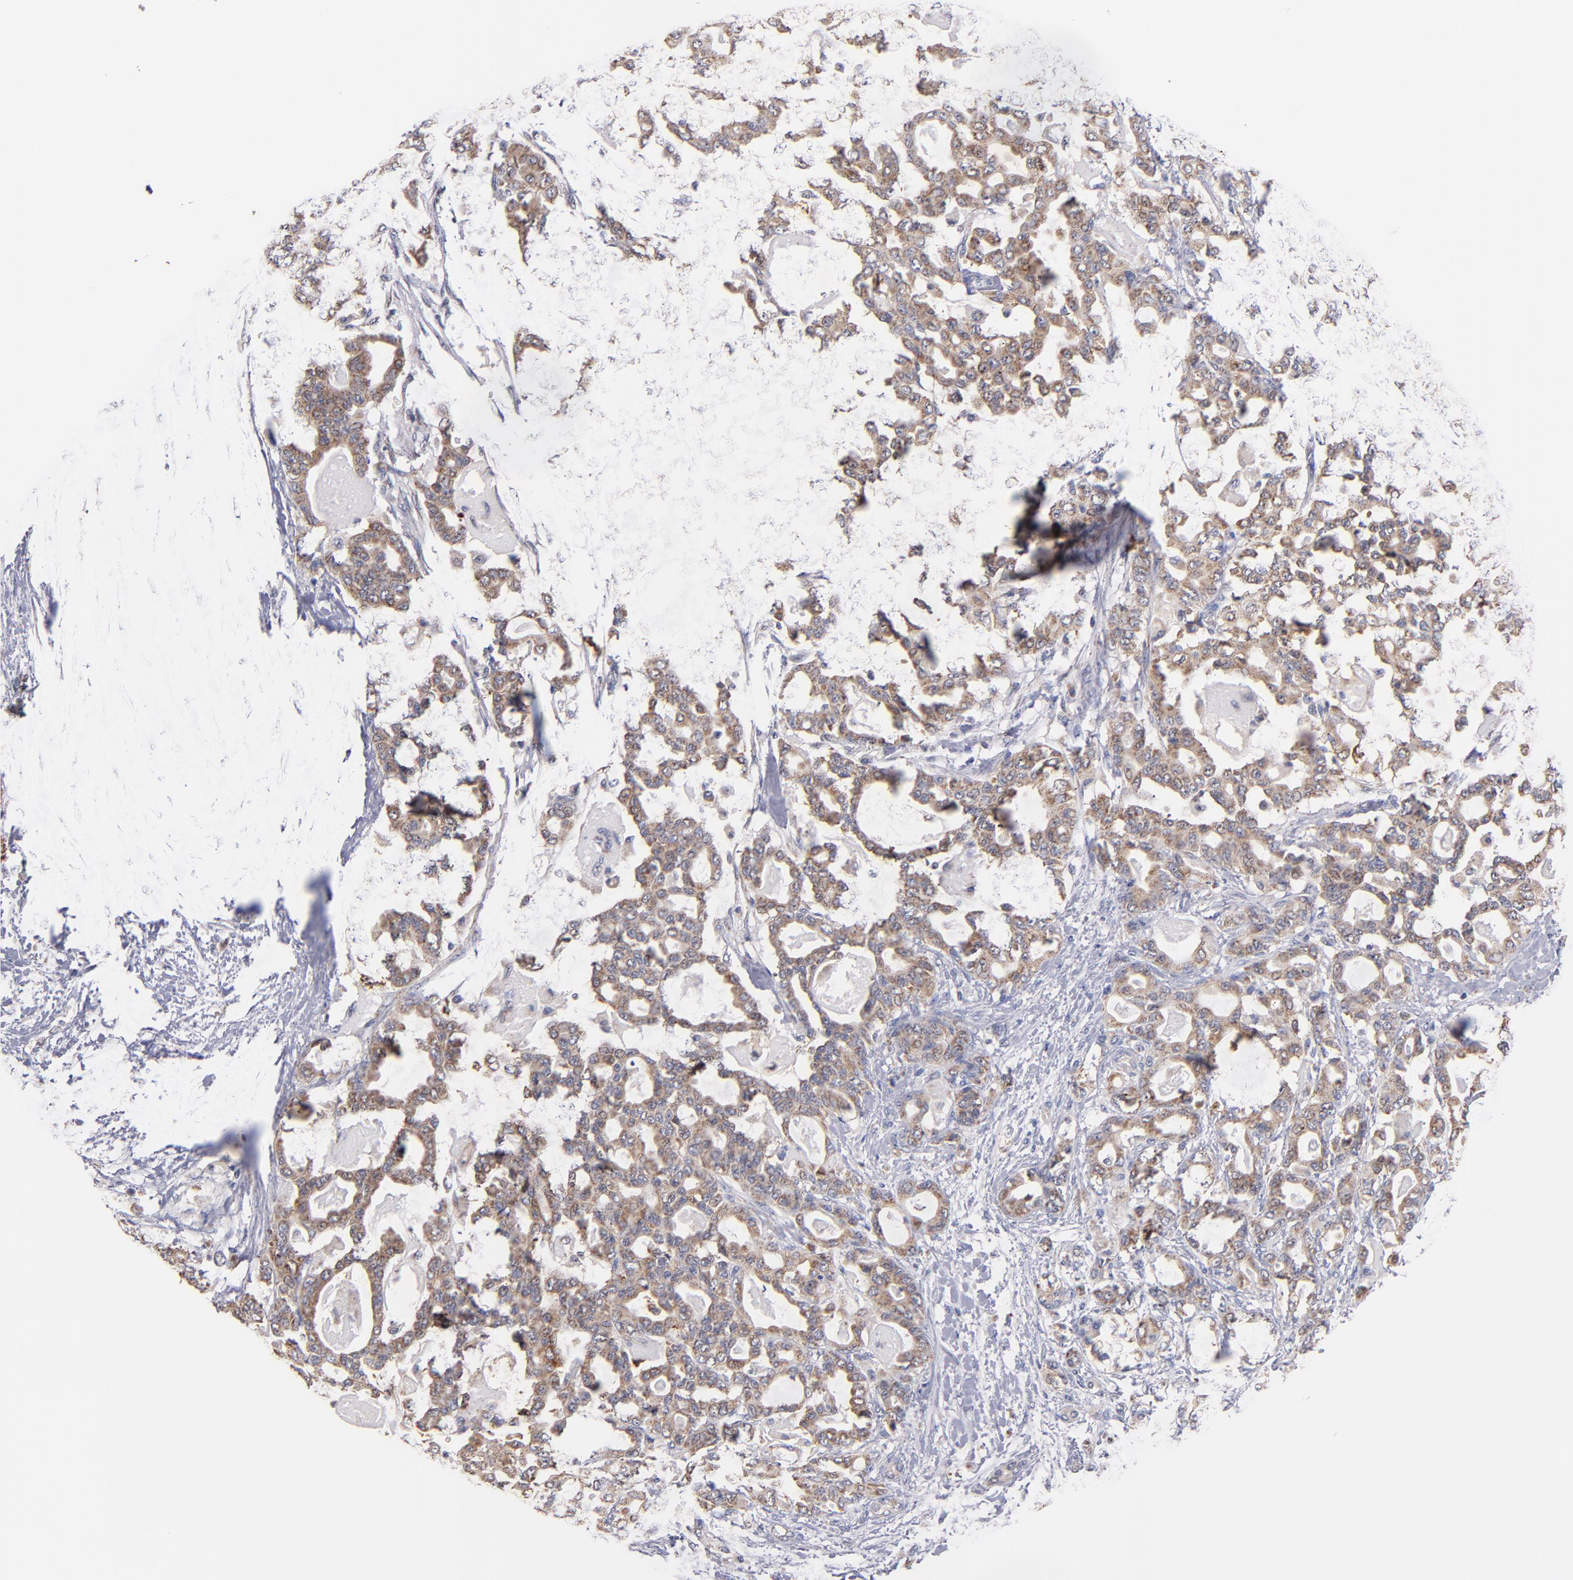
{"staining": {"intensity": "weak", "quantity": ">75%", "location": "cytoplasmic/membranous"}, "tissue": "pancreatic cancer", "cell_type": "Tumor cells", "image_type": "cancer", "snomed": [{"axis": "morphology", "description": "Adenocarcinoma, NOS"}, {"axis": "topography", "description": "Pancreas"}], "caption": "Protein staining displays weak cytoplasmic/membranous staining in about >75% of tumor cells in adenocarcinoma (pancreatic).", "gene": "DIABLO", "patient": {"sex": "male", "age": 63}}